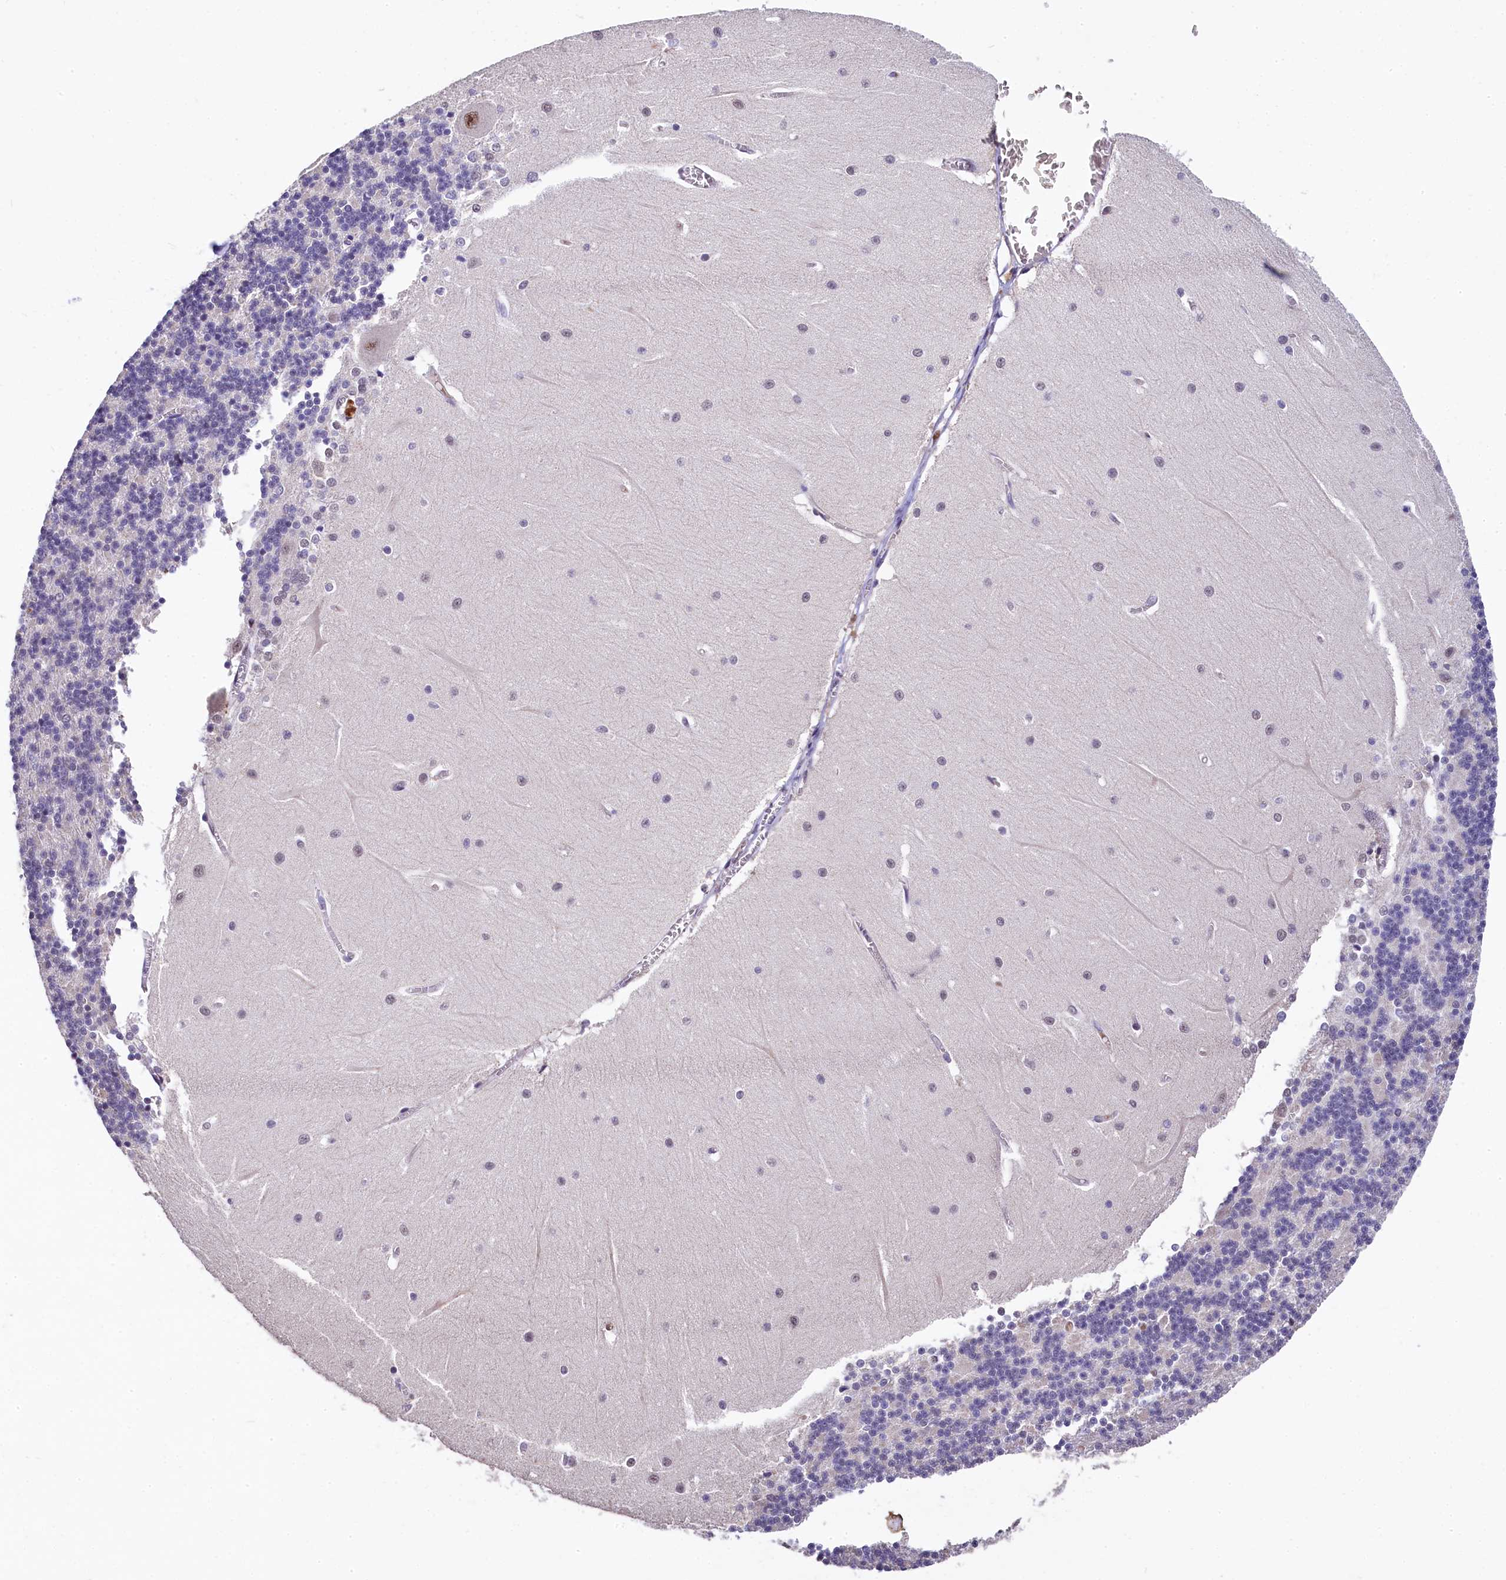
{"staining": {"intensity": "negative", "quantity": "none", "location": "none"}, "tissue": "cerebellum", "cell_type": "Cells in granular layer", "image_type": "normal", "snomed": [{"axis": "morphology", "description": "Normal tissue, NOS"}, {"axis": "topography", "description": "Cerebellum"}], "caption": "A high-resolution photomicrograph shows immunohistochemistry (IHC) staining of normal cerebellum, which demonstrates no significant expression in cells in granular layer. (DAB (3,3'-diaminobenzidine) immunohistochemistry visualized using brightfield microscopy, high magnification).", "gene": "HECTD4", "patient": {"sex": "male", "age": 37}}